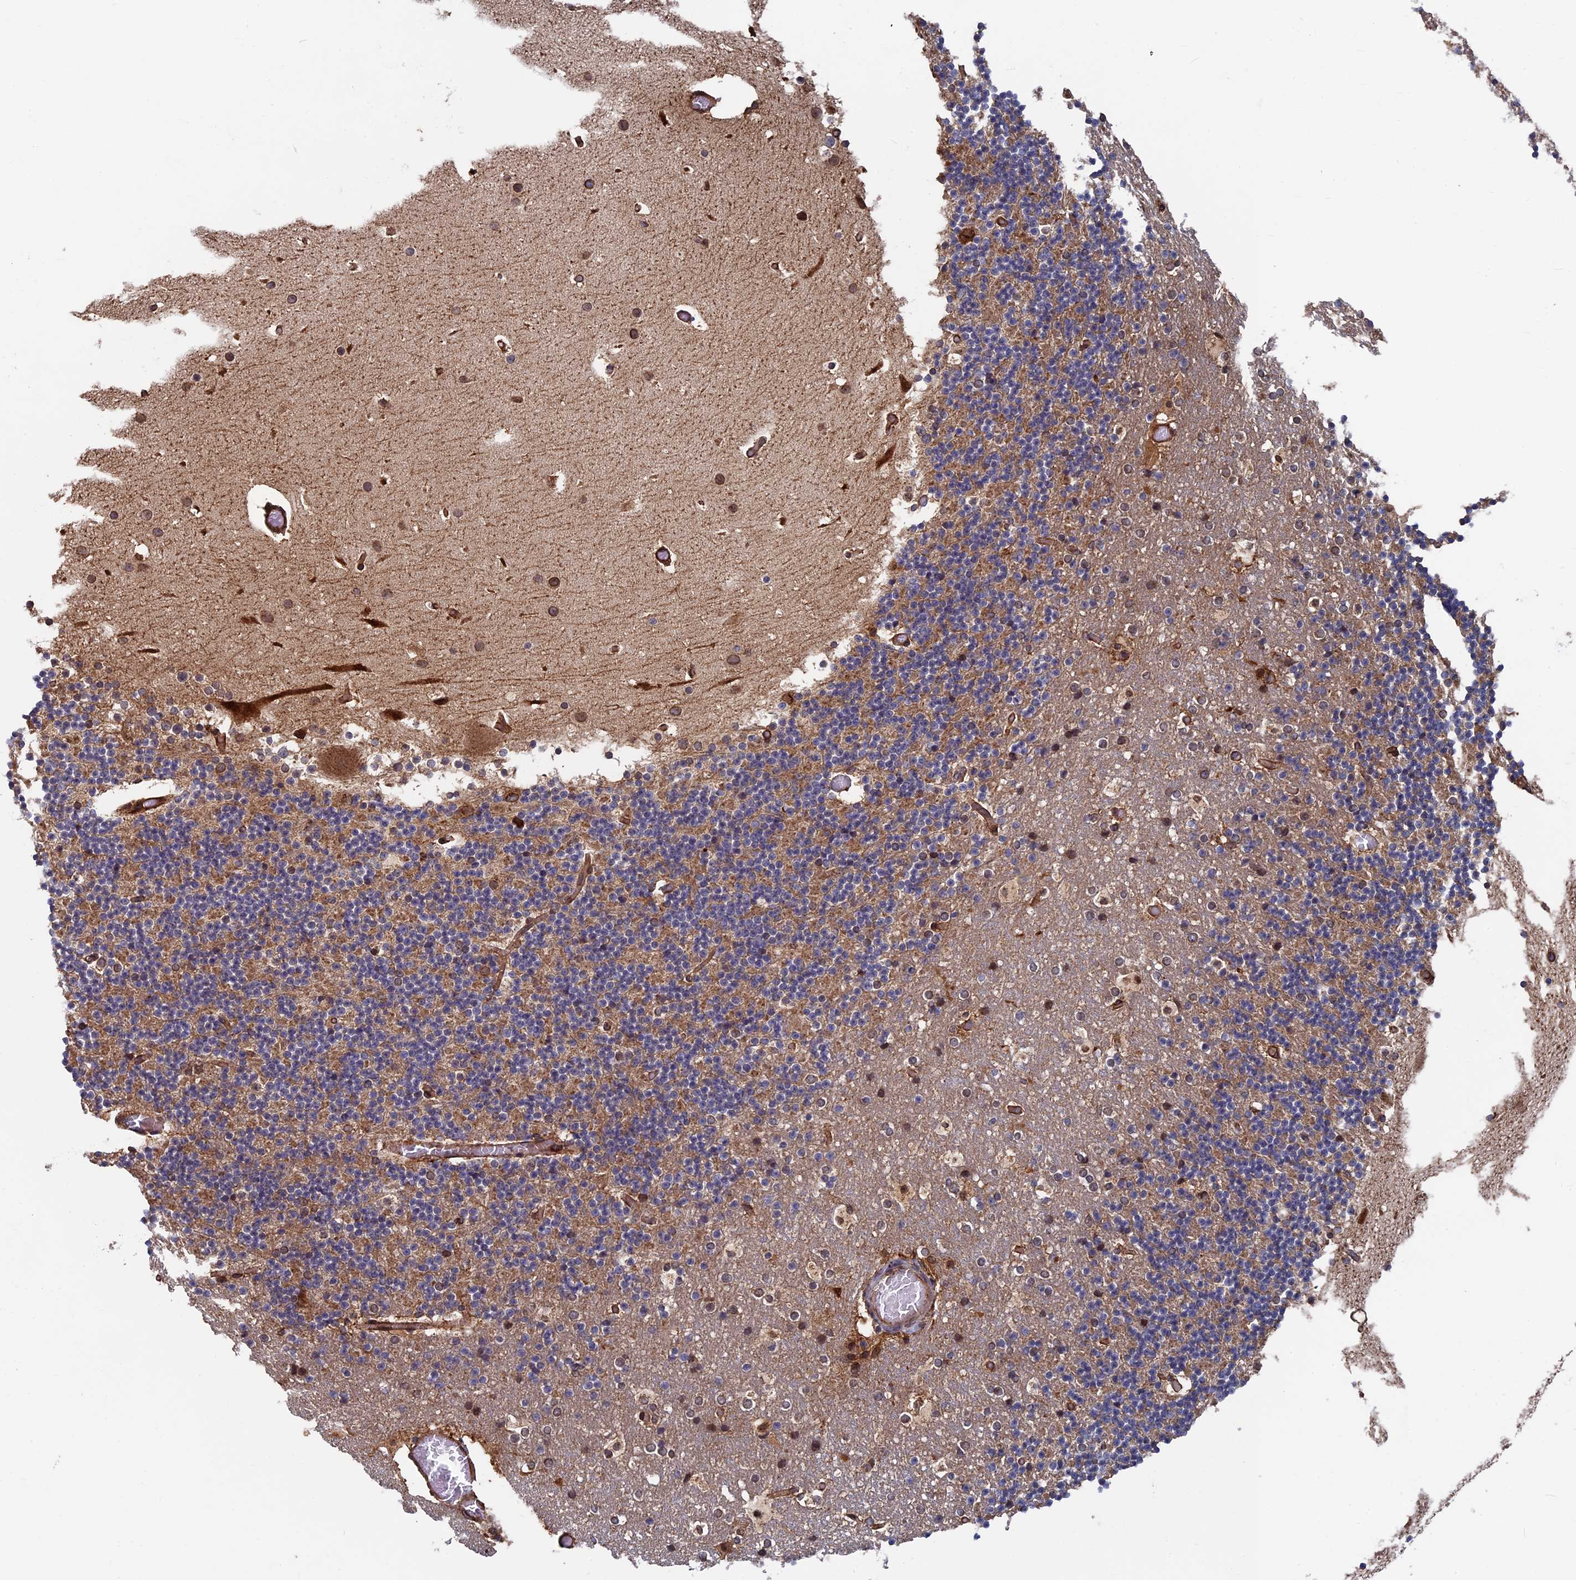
{"staining": {"intensity": "moderate", "quantity": "25%-75%", "location": "cytoplasmic/membranous"}, "tissue": "cerebellum", "cell_type": "Cells in granular layer", "image_type": "normal", "snomed": [{"axis": "morphology", "description": "Normal tissue, NOS"}, {"axis": "topography", "description": "Cerebellum"}], "caption": "Immunohistochemical staining of unremarkable cerebellum displays medium levels of moderate cytoplasmic/membranous staining in about 25%-75% of cells in granular layer. (brown staining indicates protein expression, while blue staining denotes nuclei).", "gene": "RPUSD1", "patient": {"sex": "male", "age": 57}}